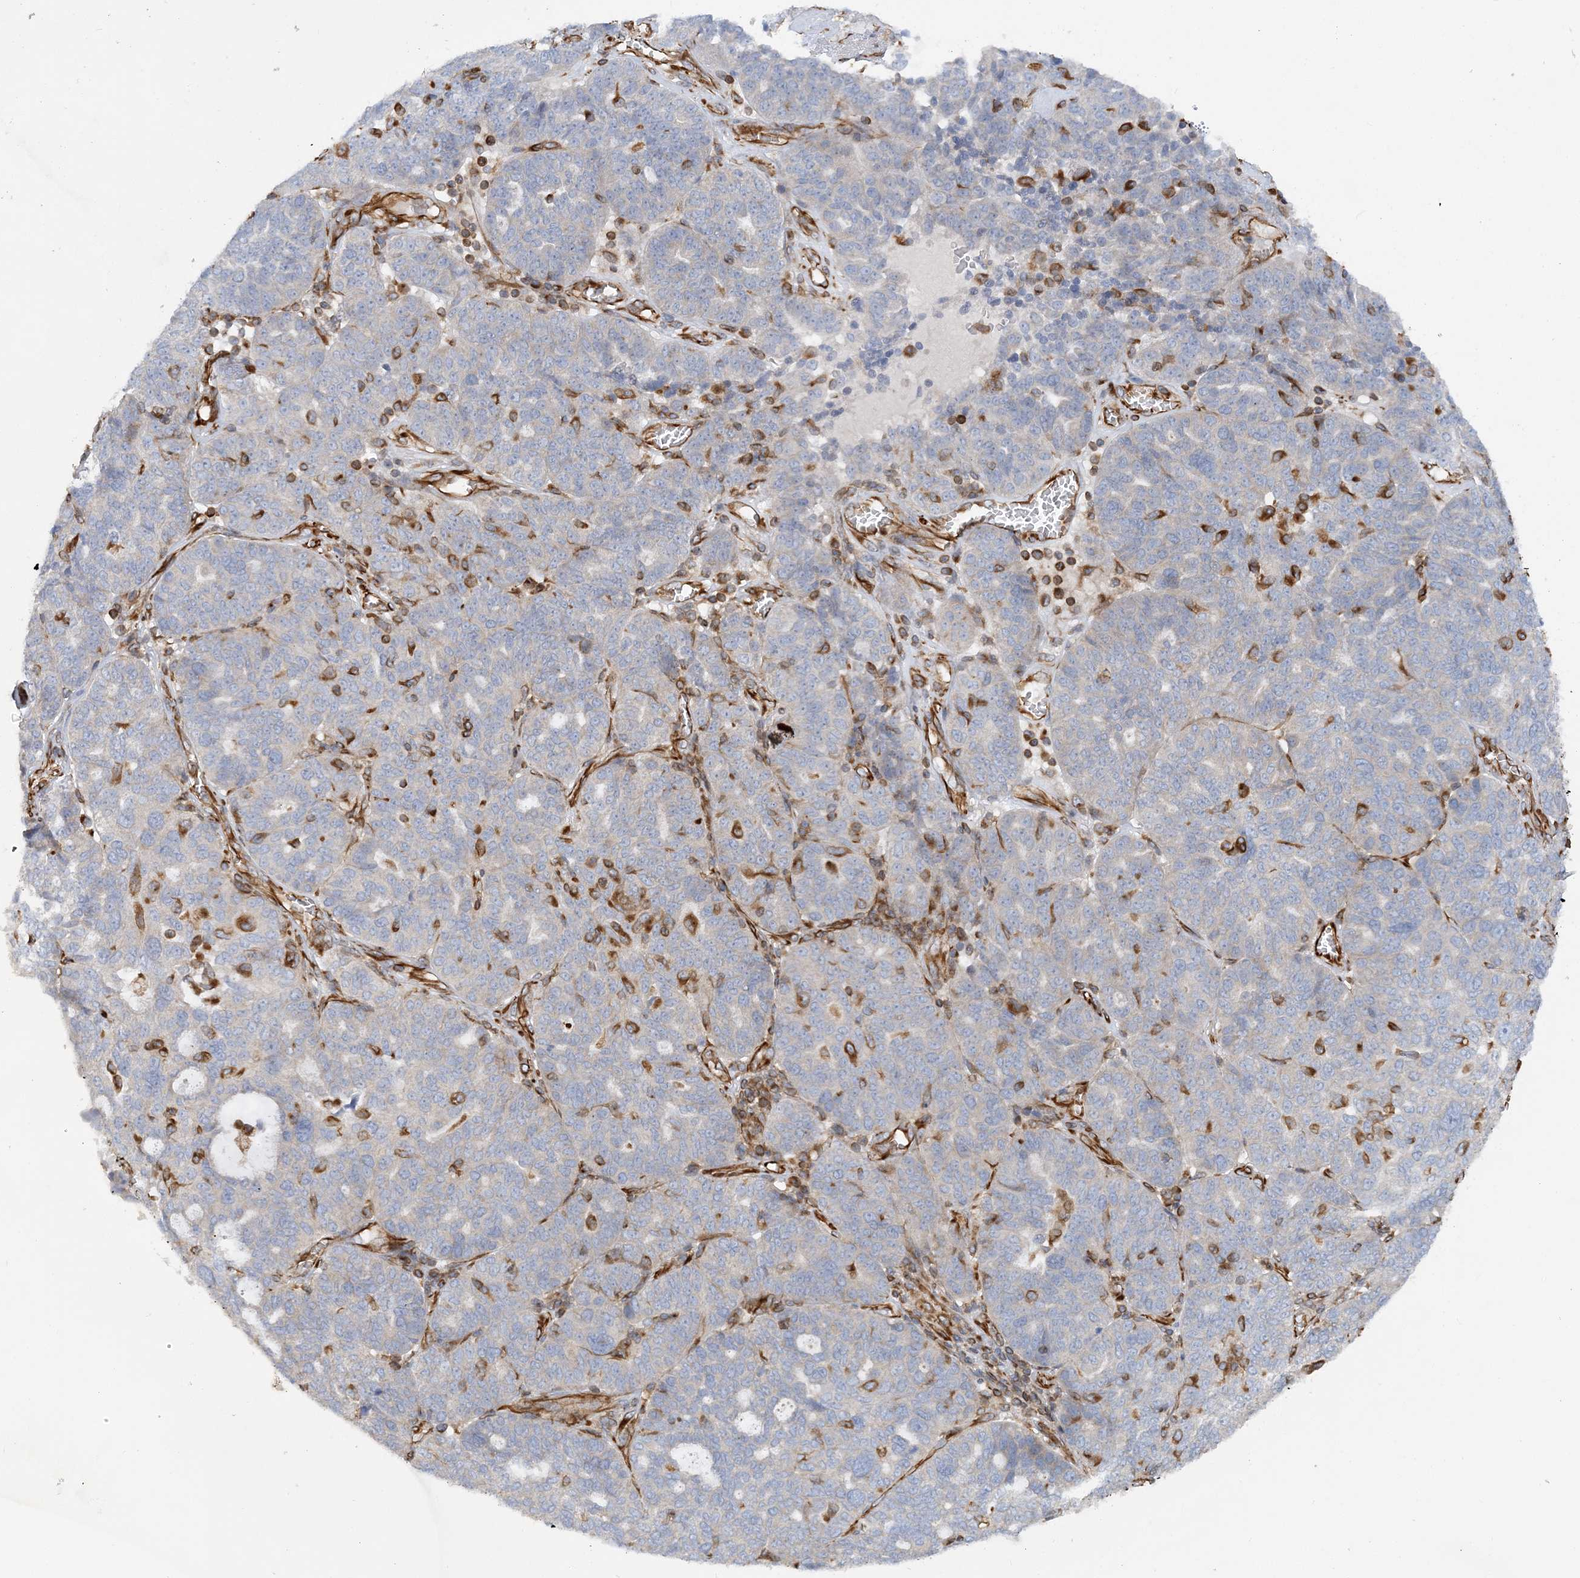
{"staining": {"intensity": "negative", "quantity": "none", "location": "none"}, "tissue": "ovarian cancer", "cell_type": "Tumor cells", "image_type": "cancer", "snomed": [{"axis": "morphology", "description": "Cystadenocarcinoma, serous, NOS"}, {"axis": "topography", "description": "Ovary"}], "caption": "The histopathology image exhibits no staining of tumor cells in ovarian serous cystadenocarcinoma.", "gene": "FAM114A2", "patient": {"sex": "female", "age": 59}}